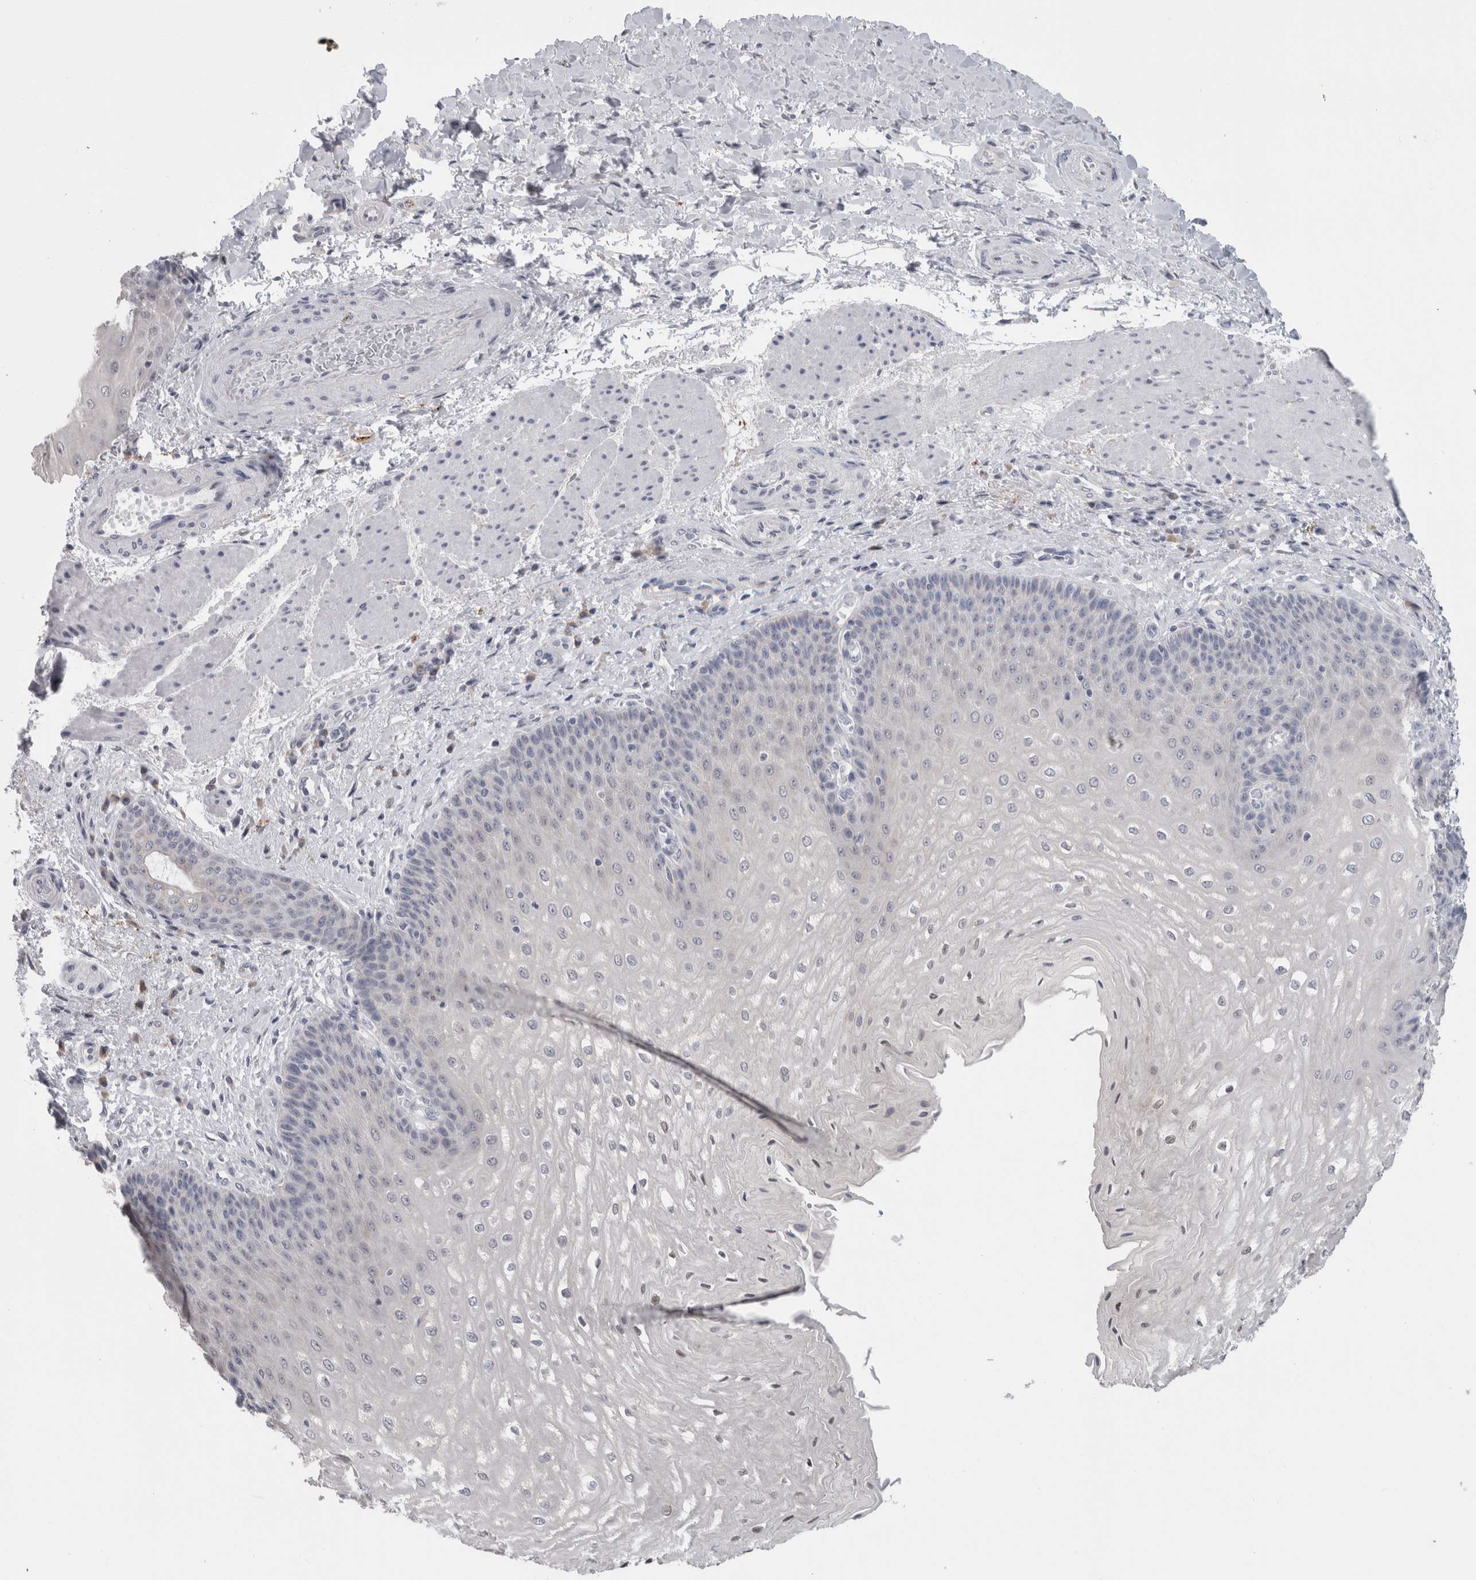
{"staining": {"intensity": "weak", "quantity": "<25%", "location": "nuclear"}, "tissue": "esophagus", "cell_type": "Squamous epithelial cells", "image_type": "normal", "snomed": [{"axis": "morphology", "description": "Normal tissue, NOS"}, {"axis": "topography", "description": "Esophagus"}], "caption": "Immunohistochemical staining of benign esophagus shows no significant staining in squamous epithelial cells. (Immunohistochemistry (ihc), brightfield microscopy, high magnification).", "gene": "TMEM242", "patient": {"sex": "male", "age": 54}}